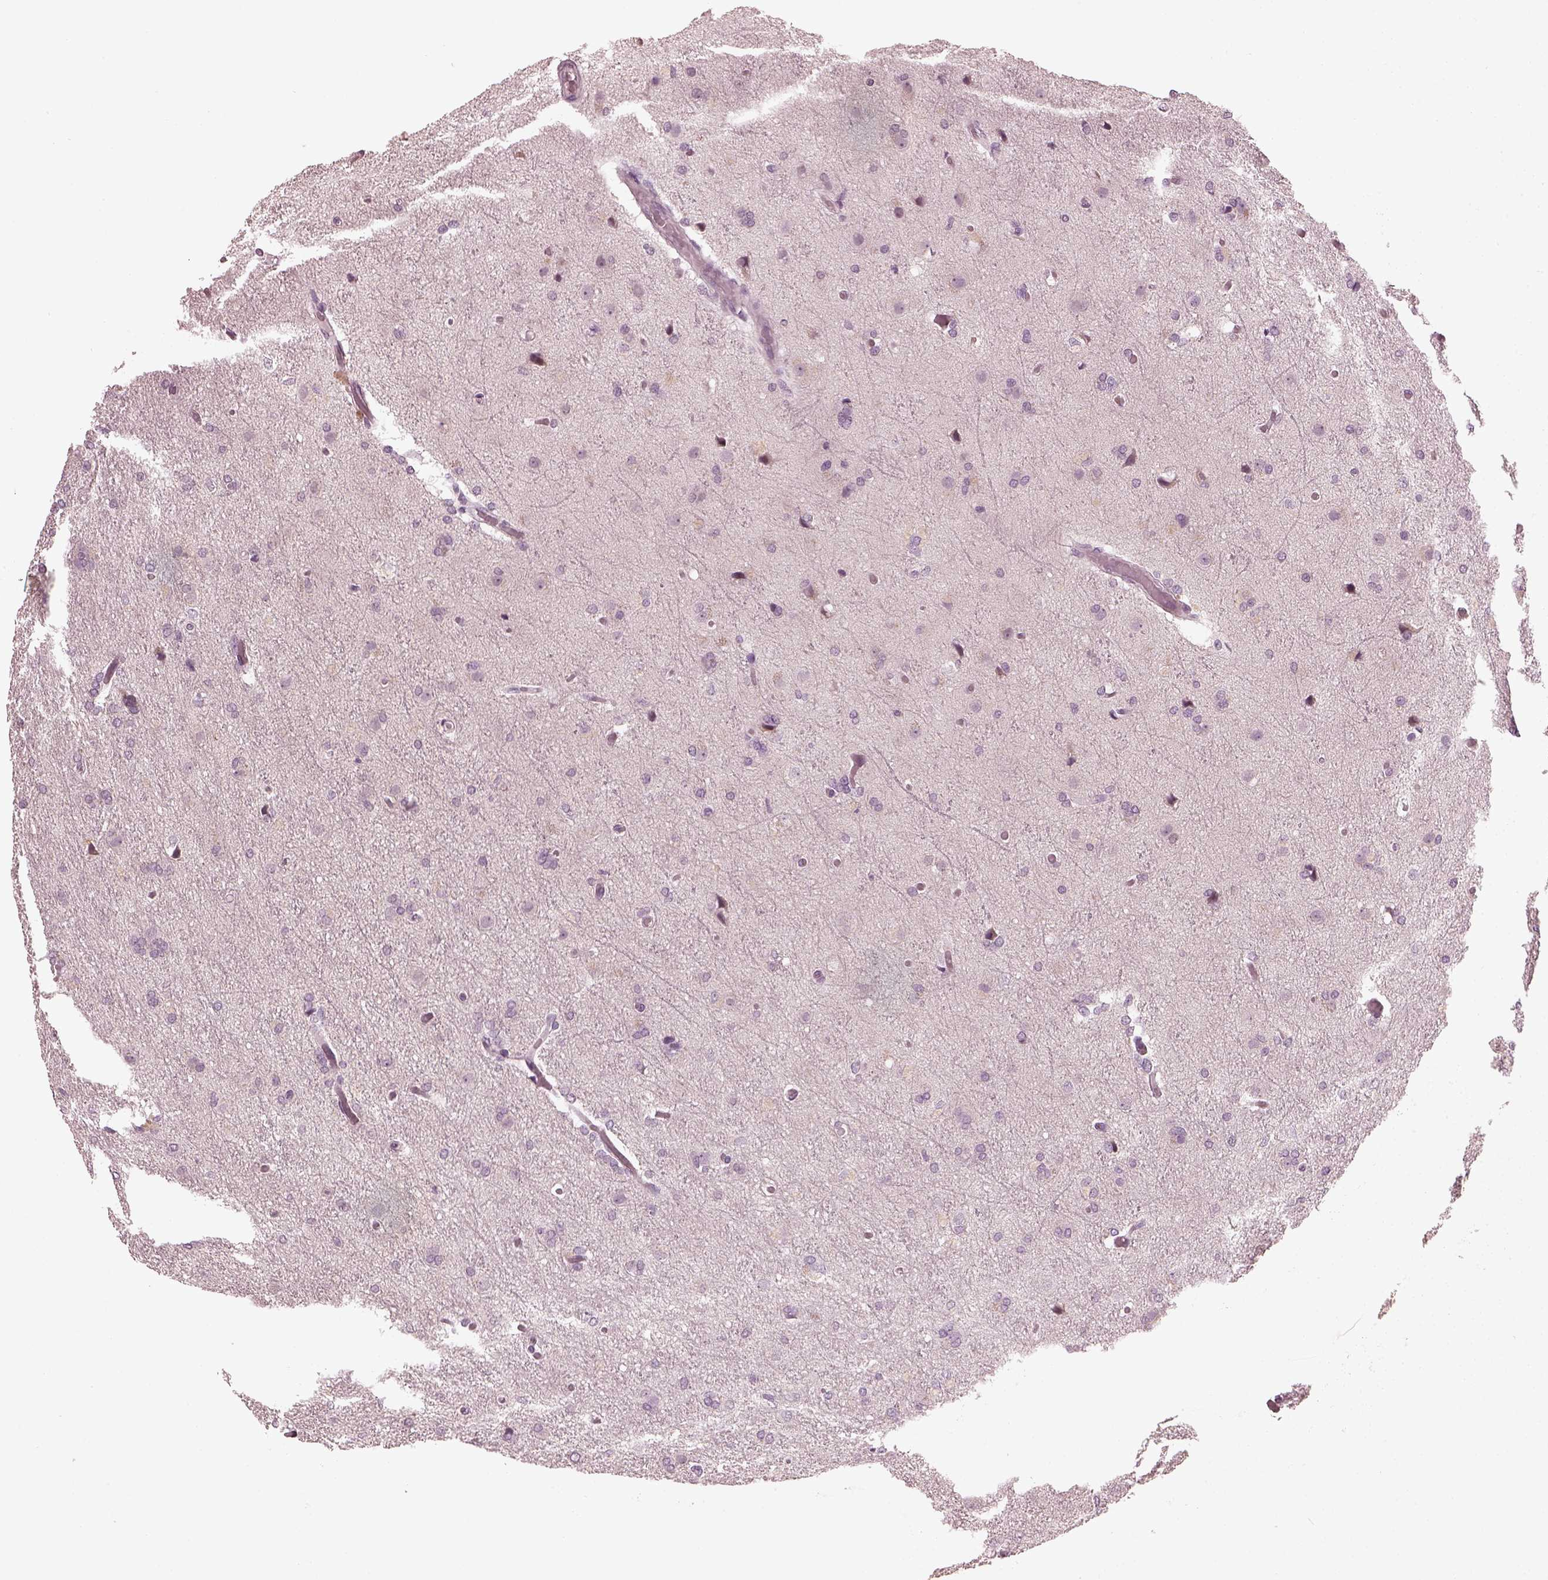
{"staining": {"intensity": "negative", "quantity": "none", "location": "none"}, "tissue": "glioma", "cell_type": "Tumor cells", "image_type": "cancer", "snomed": [{"axis": "morphology", "description": "Glioma, malignant, High grade"}, {"axis": "topography", "description": "Brain"}], "caption": "A micrograph of human glioma is negative for staining in tumor cells.", "gene": "CCDC170", "patient": {"sex": "male", "age": 68}}